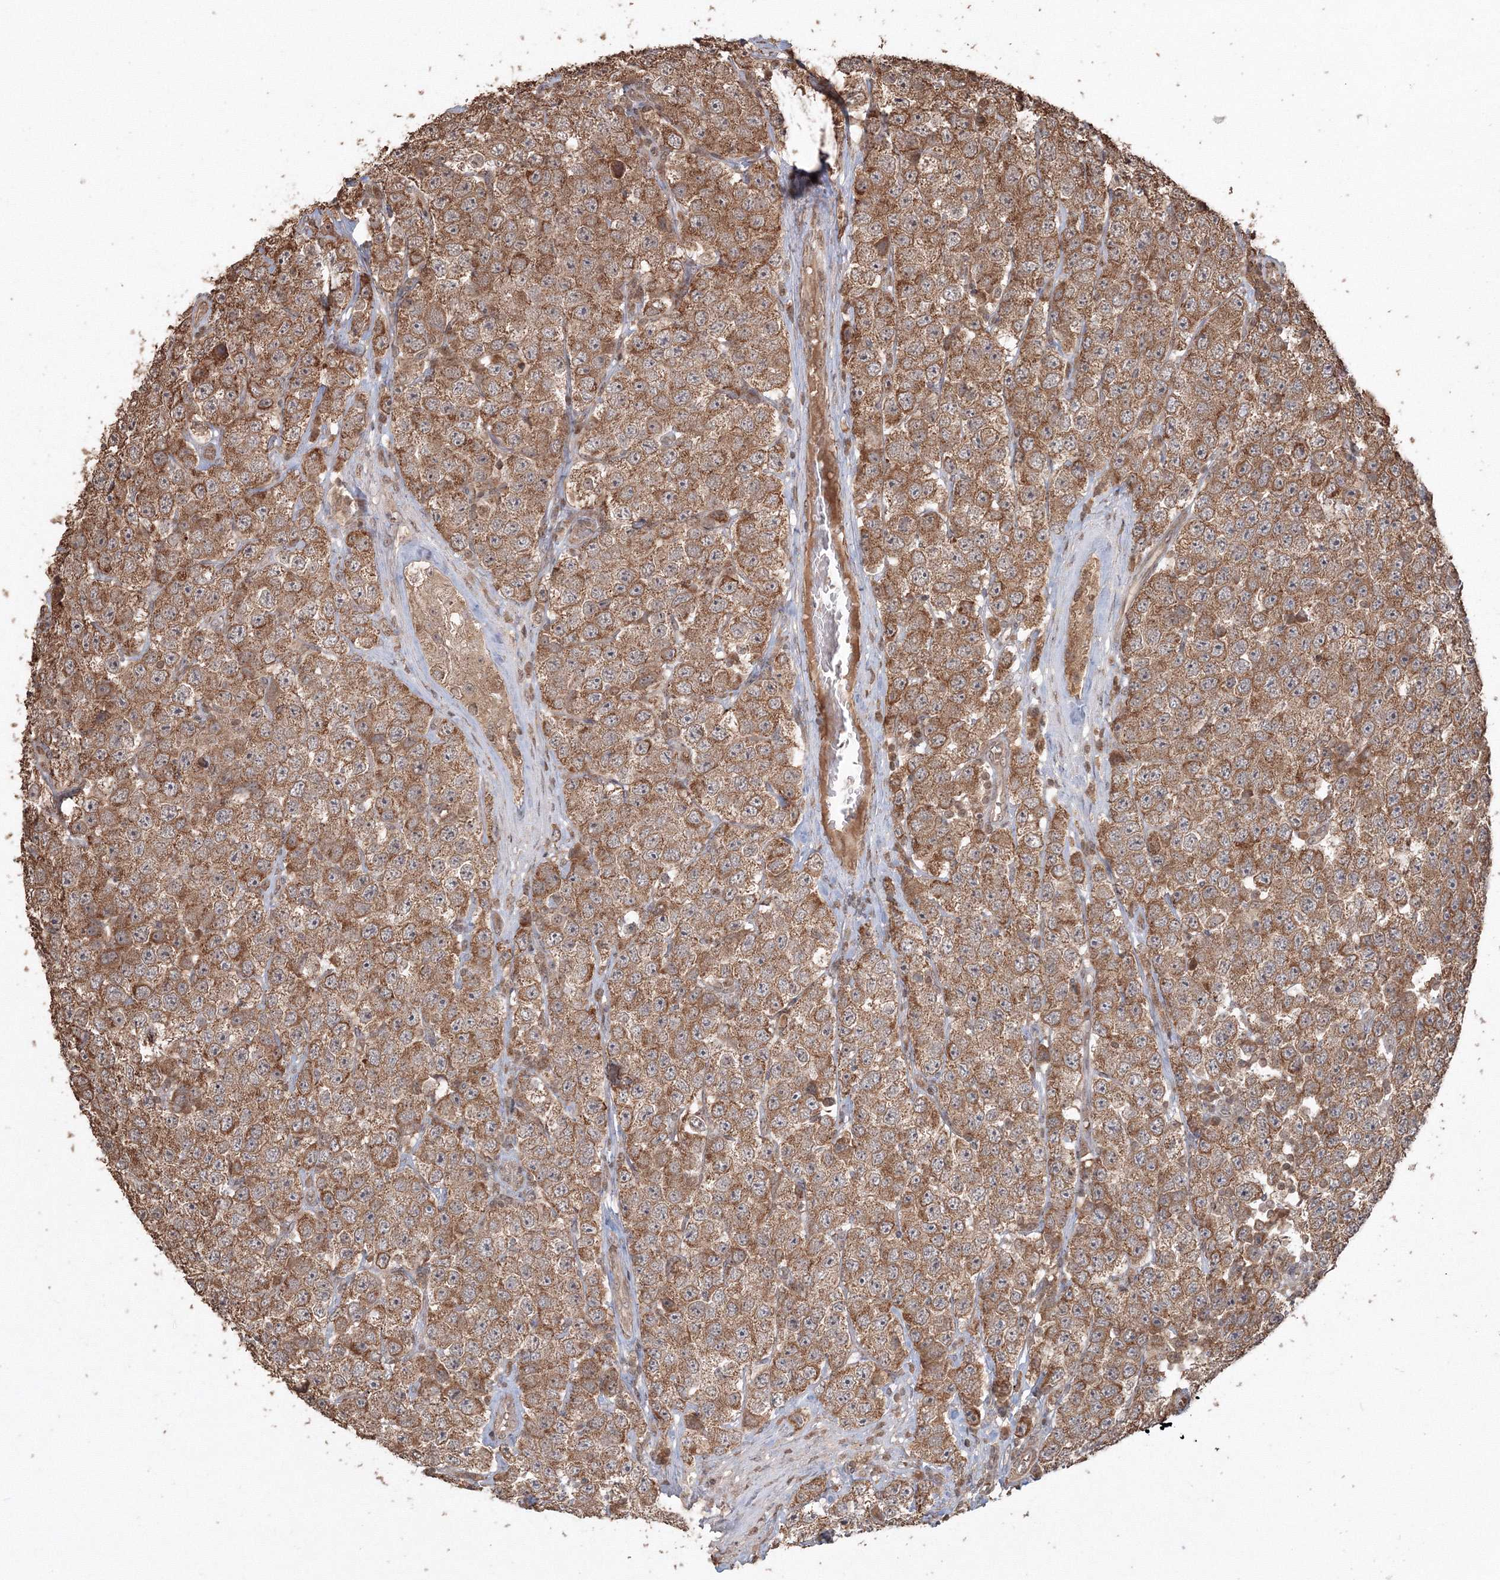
{"staining": {"intensity": "strong", "quantity": ">75%", "location": "cytoplasmic/membranous"}, "tissue": "testis cancer", "cell_type": "Tumor cells", "image_type": "cancer", "snomed": [{"axis": "morphology", "description": "Seminoma, NOS"}, {"axis": "topography", "description": "Testis"}], "caption": "Immunohistochemical staining of testis seminoma shows high levels of strong cytoplasmic/membranous positivity in about >75% of tumor cells.", "gene": "CCDC122", "patient": {"sex": "male", "age": 28}}